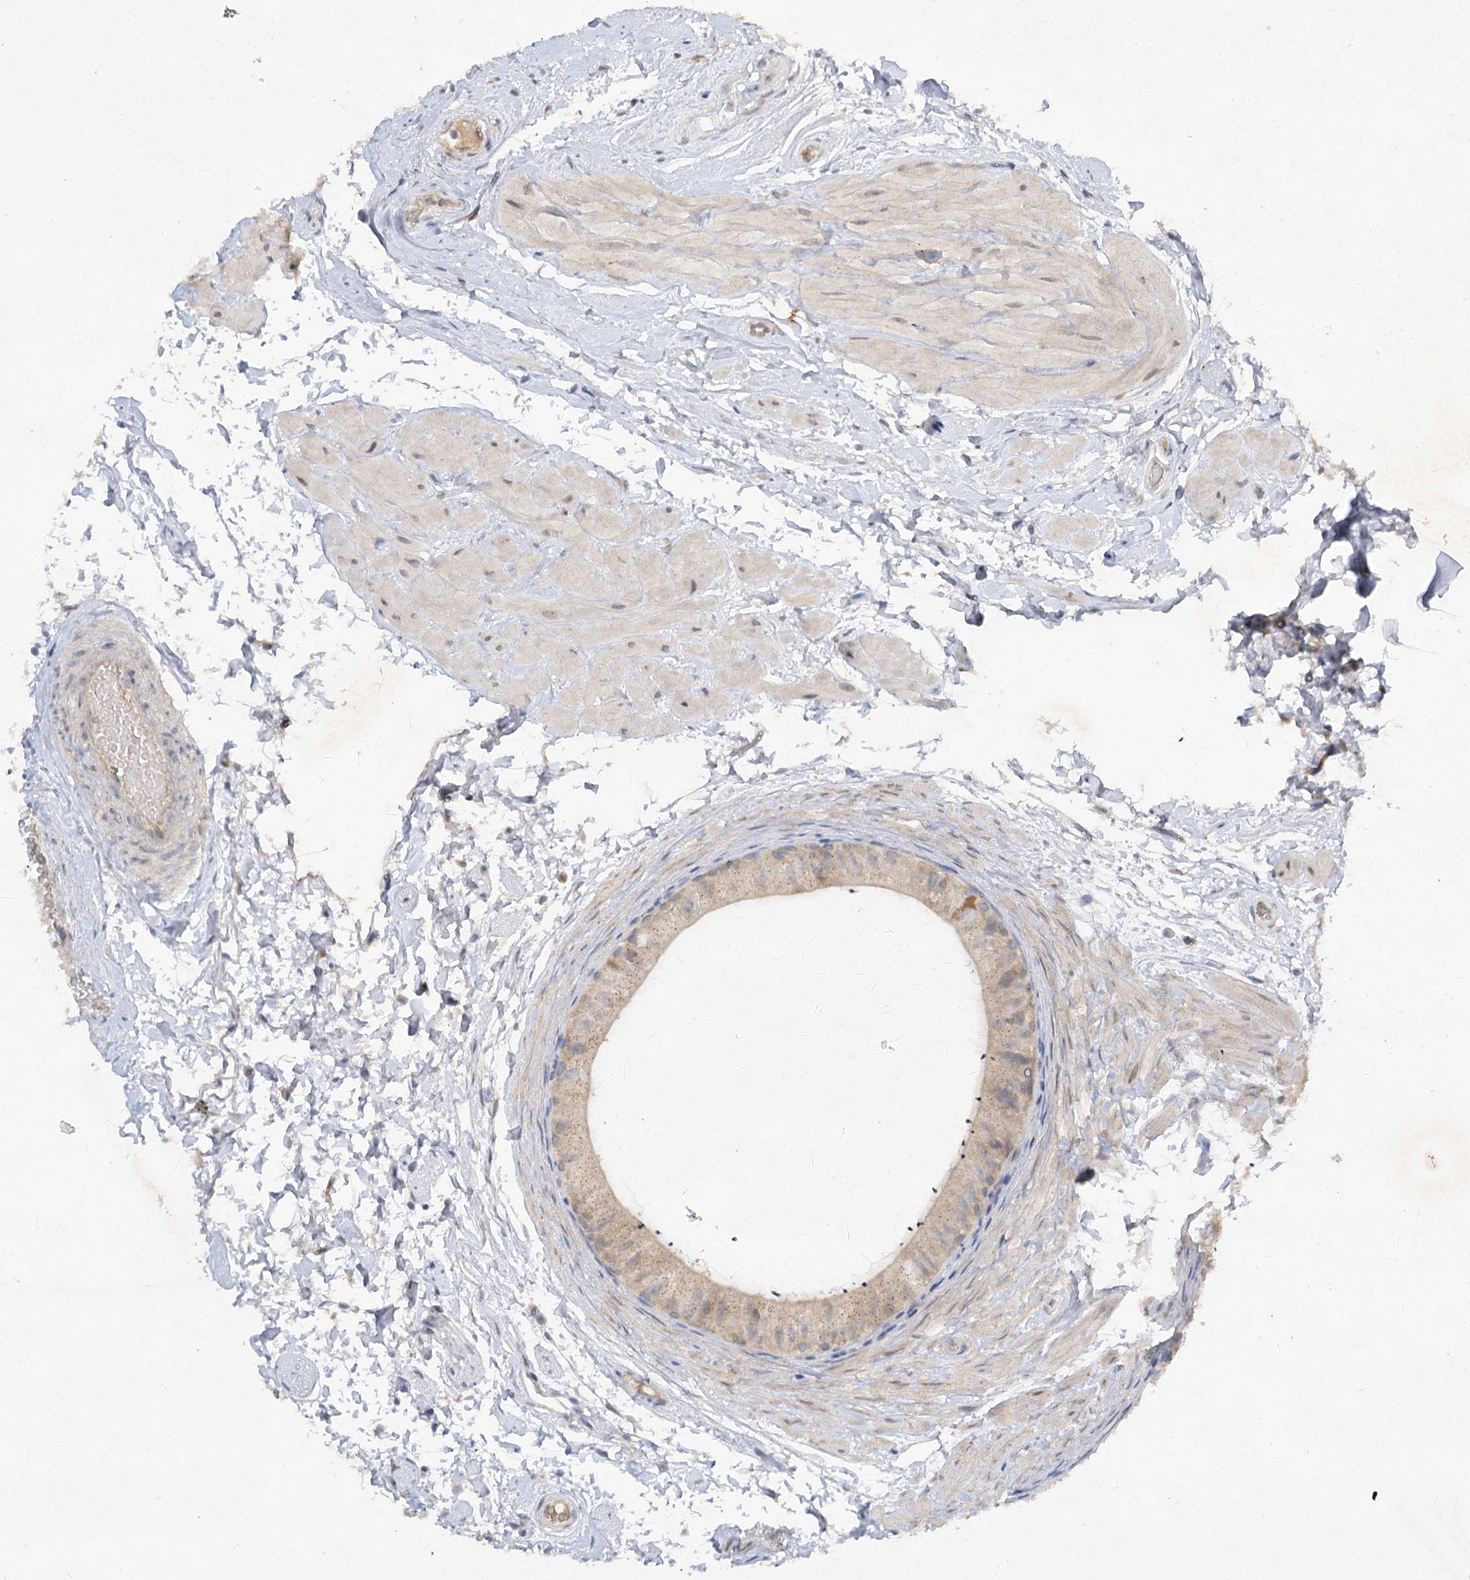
{"staining": {"intensity": "moderate", "quantity": ">75%", "location": "cytoplasmic/membranous"}, "tissue": "epididymis", "cell_type": "Glandular cells", "image_type": "normal", "snomed": [{"axis": "morphology", "description": "Normal tissue, NOS"}, {"axis": "topography", "description": "Epididymis"}], "caption": "Immunohistochemical staining of benign human epididymis demonstrates moderate cytoplasmic/membranous protein expression in about >75% of glandular cells. (DAB (3,3'-diaminobenzidine) IHC with brightfield microscopy, high magnification).", "gene": "TRAF3IP1", "patient": {"sex": "male", "age": 50}}